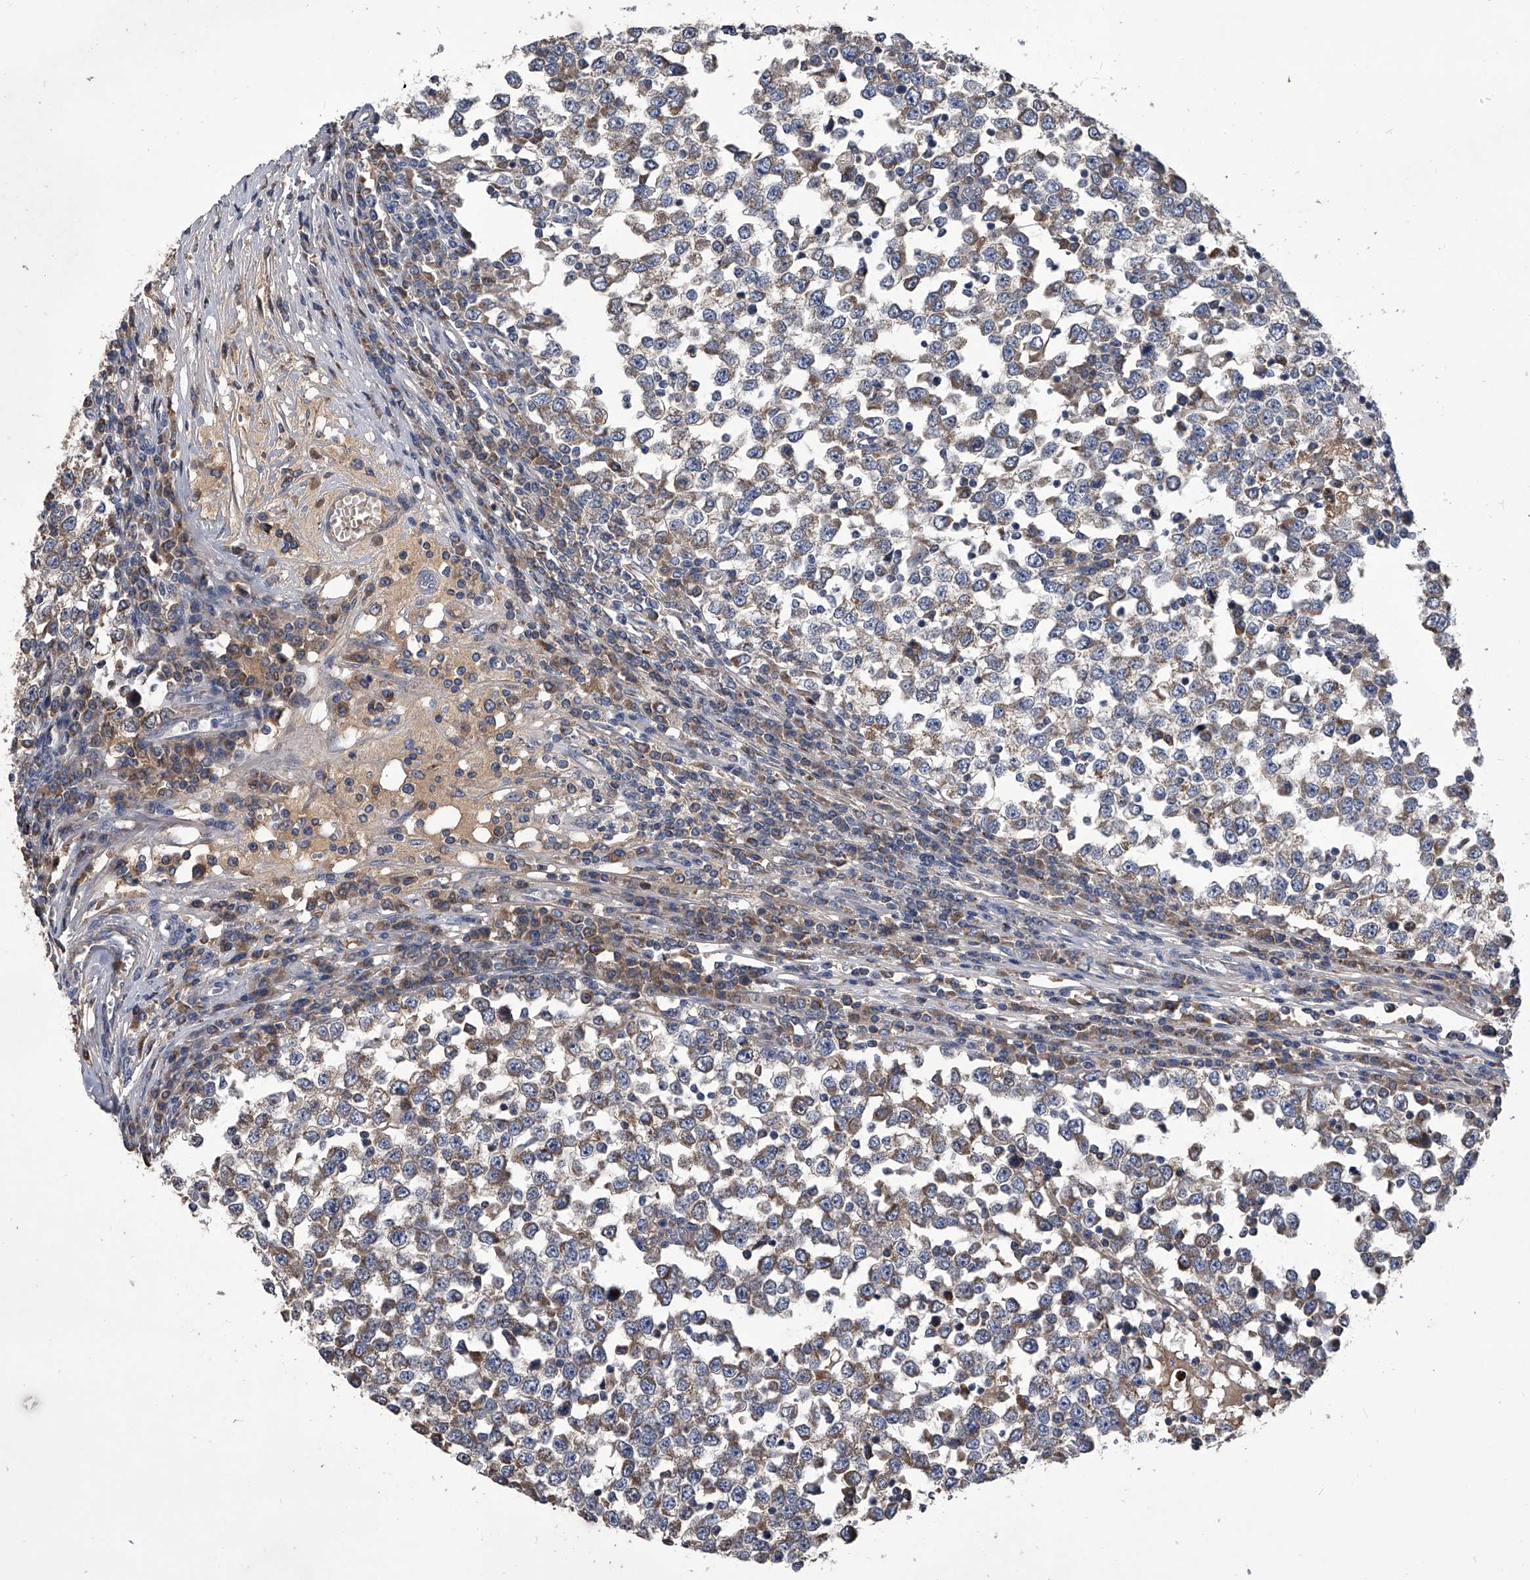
{"staining": {"intensity": "weak", "quantity": "25%-75%", "location": "cytoplasmic/membranous"}, "tissue": "testis cancer", "cell_type": "Tumor cells", "image_type": "cancer", "snomed": [{"axis": "morphology", "description": "Seminoma, NOS"}, {"axis": "topography", "description": "Testis"}], "caption": "High-power microscopy captured an immunohistochemistry micrograph of testis seminoma, revealing weak cytoplasmic/membranous staining in about 25%-75% of tumor cells.", "gene": "NRP1", "patient": {"sex": "male", "age": 65}}